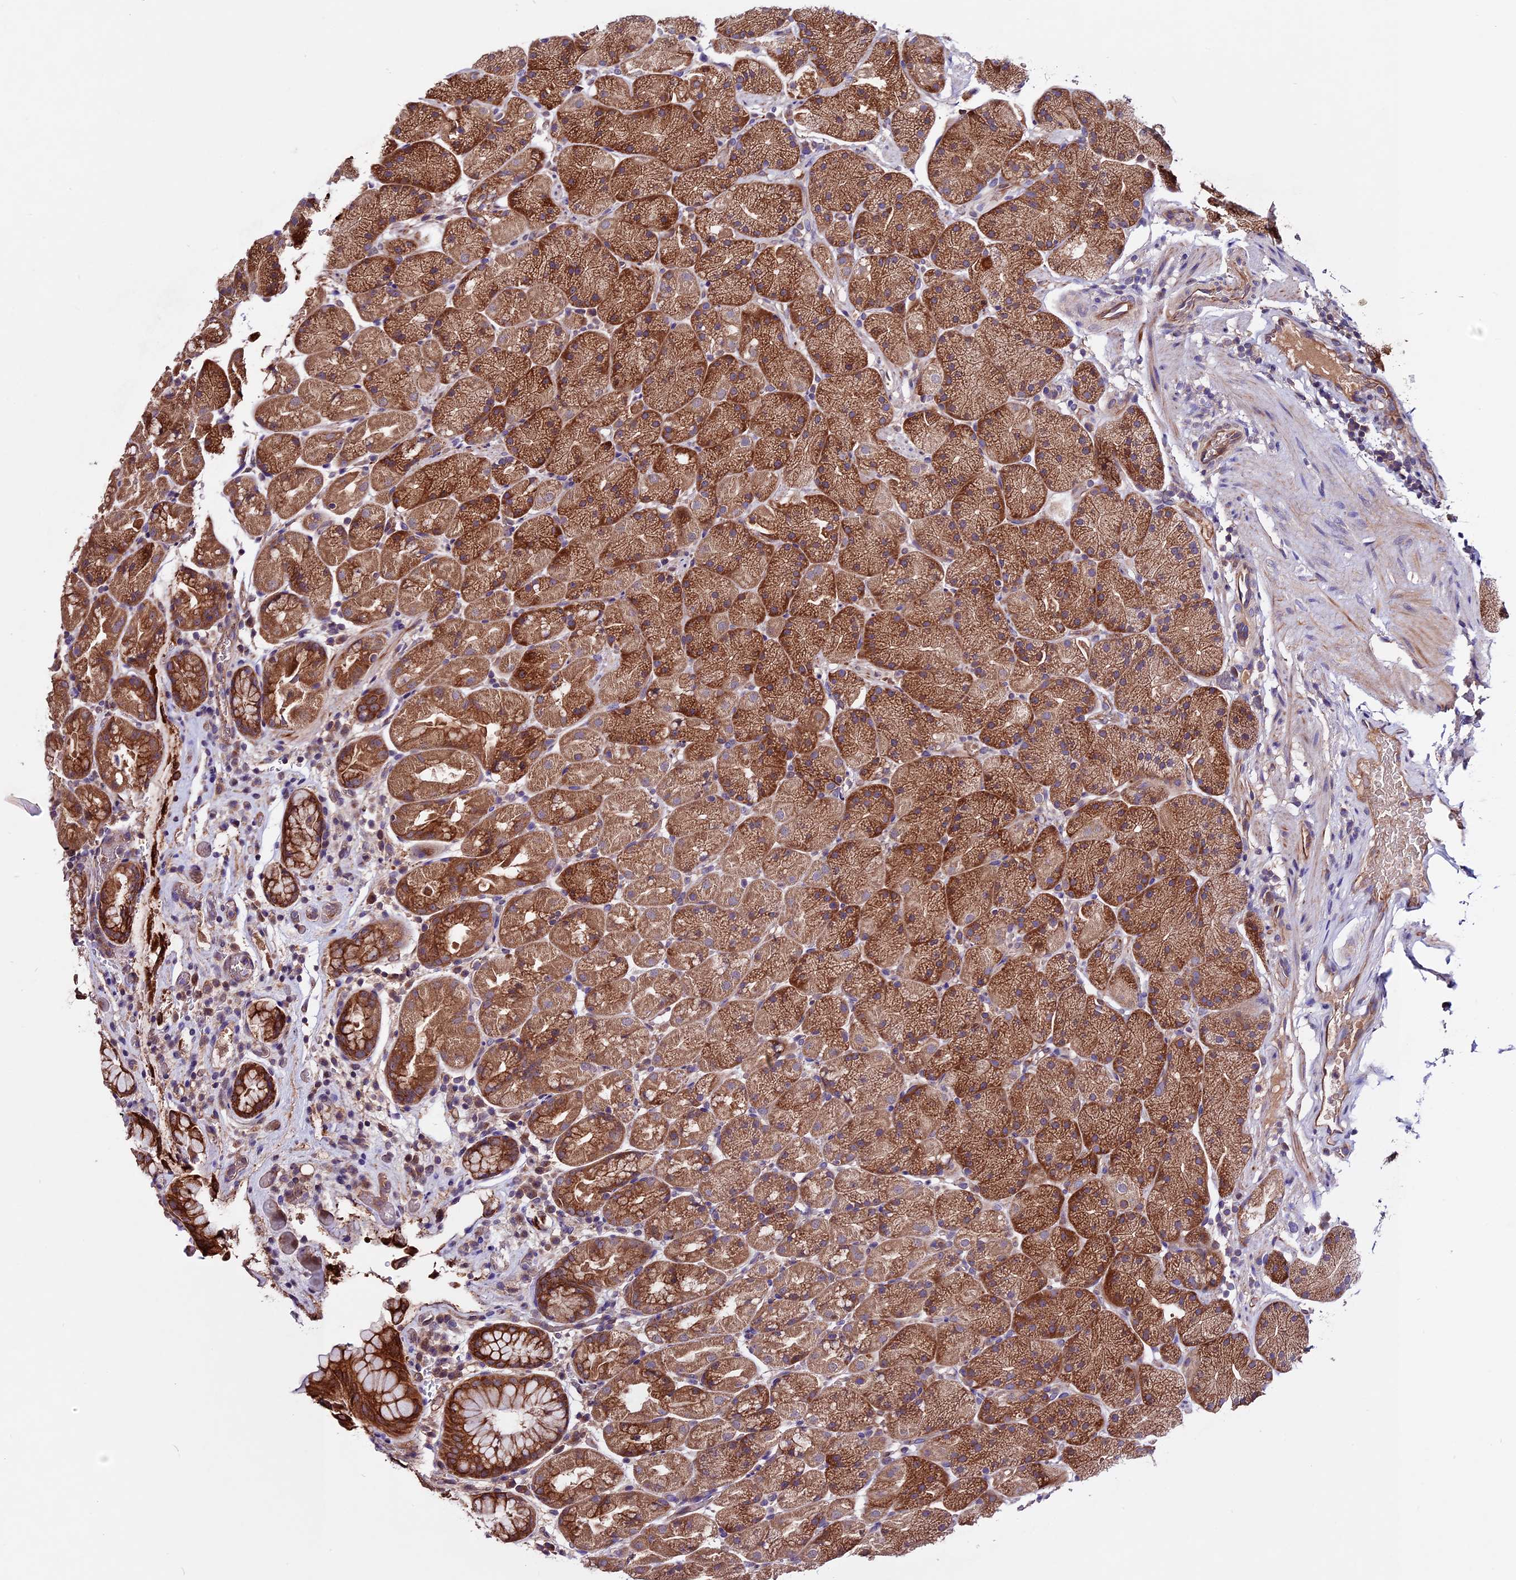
{"staining": {"intensity": "strong", "quantity": ">75%", "location": "cytoplasmic/membranous"}, "tissue": "stomach", "cell_type": "Glandular cells", "image_type": "normal", "snomed": [{"axis": "morphology", "description": "Normal tissue, NOS"}, {"axis": "topography", "description": "Stomach, upper"}, {"axis": "topography", "description": "Stomach, lower"}], "caption": "High-magnification brightfield microscopy of unremarkable stomach stained with DAB (brown) and counterstained with hematoxylin (blue). glandular cells exhibit strong cytoplasmic/membranous staining is identified in about>75% of cells.", "gene": "RINL", "patient": {"sex": "male", "age": 67}}